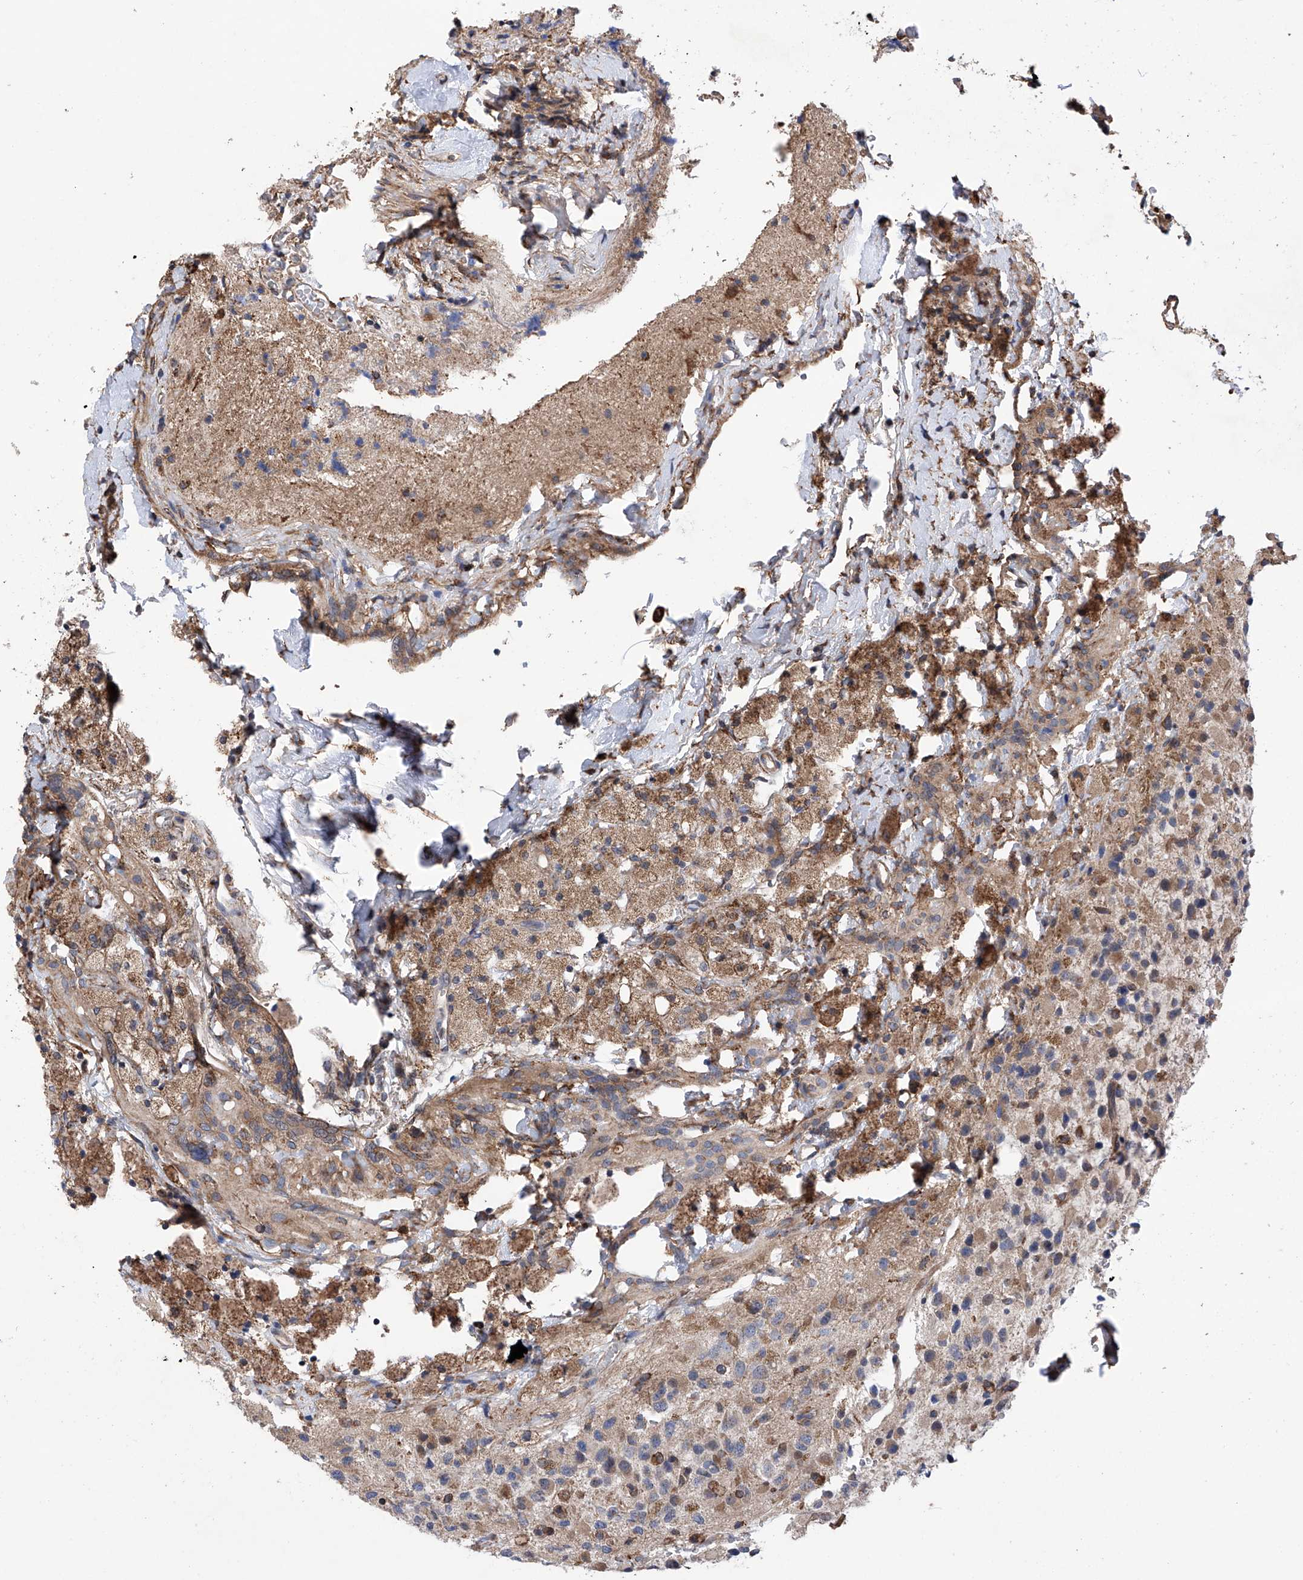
{"staining": {"intensity": "weak", "quantity": "25%-75%", "location": "cytoplasmic/membranous"}, "tissue": "glioma", "cell_type": "Tumor cells", "image_type": "cancer", "snomed": [{"axis": "morphology", "description": "Glioma, malignant, High grade"}, {"axis": "topography", "description": "Brain"}], "caption": "IHC histopathology image of neoplastic tissue: human glioma stained using IHC demonstrates low levels of weak protein expression localized specifically in the cytoplasmic/membranous of tumor cells, appearing as a cytoplasmic/membranous brown color.", "gene": "DNAH8", "patient": {"sex": "male", "age": 34}}